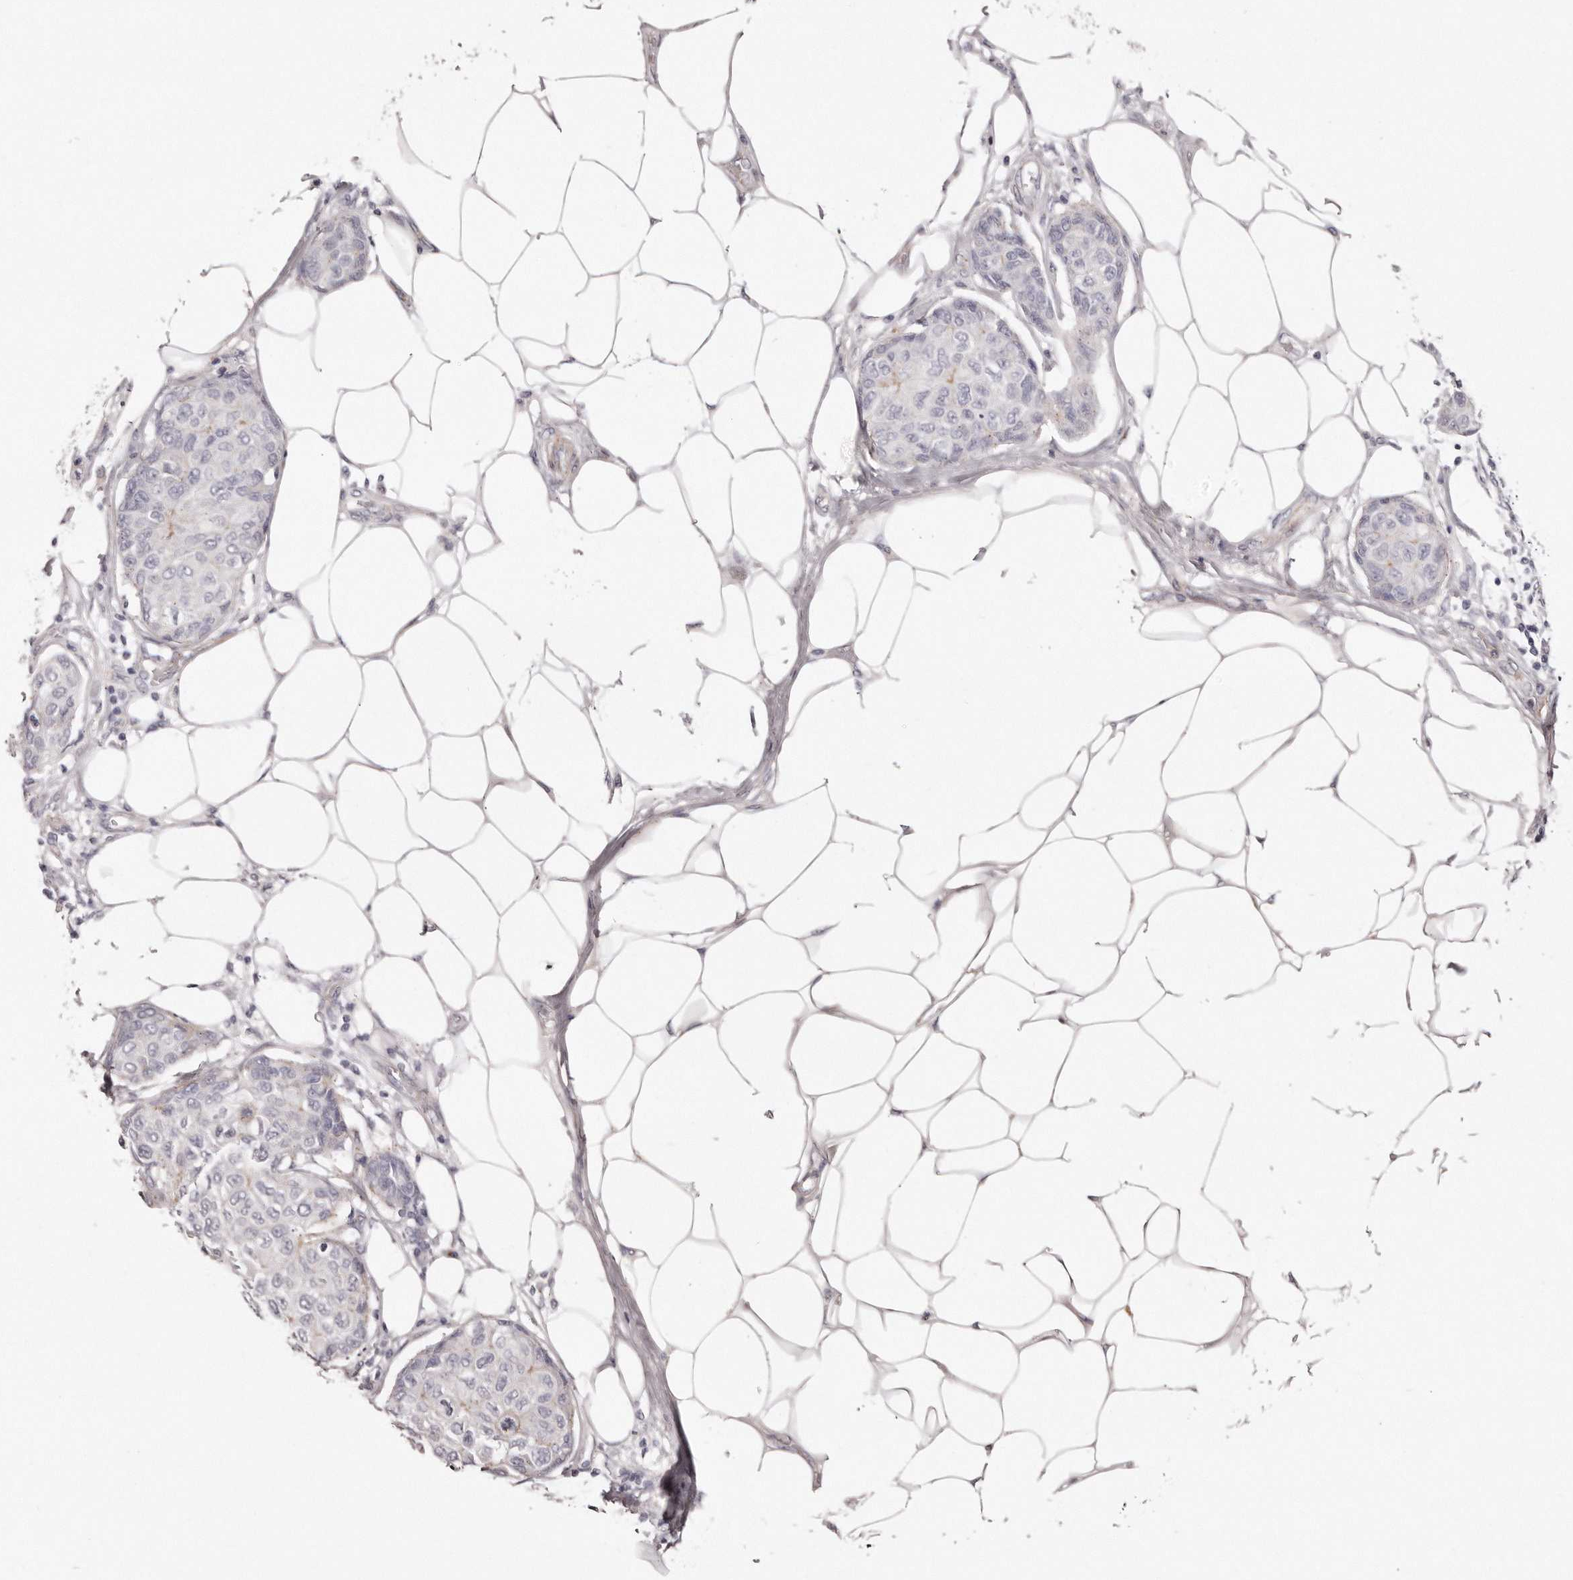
{"staining": {"intensity": "negative", "quantity": "none", "location": "none"}, "tissue": "breast cancer", "cell_type": "Tumor cells", "image_type": "cancer", "snomed": [{"axis": "morphology", "description": "Duct carcinoma"}, {"axis": "topography", "description": "Breast"}], "caption": "A high-resolution histopathology image shows immunohistochemistry (IHC) staining of breast cancer (invasive ductal carcinoma), which displays no significant expression in tumor cells. (Immunohistochemistry, brightfield microscopy, high magnification).", "gene": "PEG10", "patient": {"sex": "female", "age": 80}}